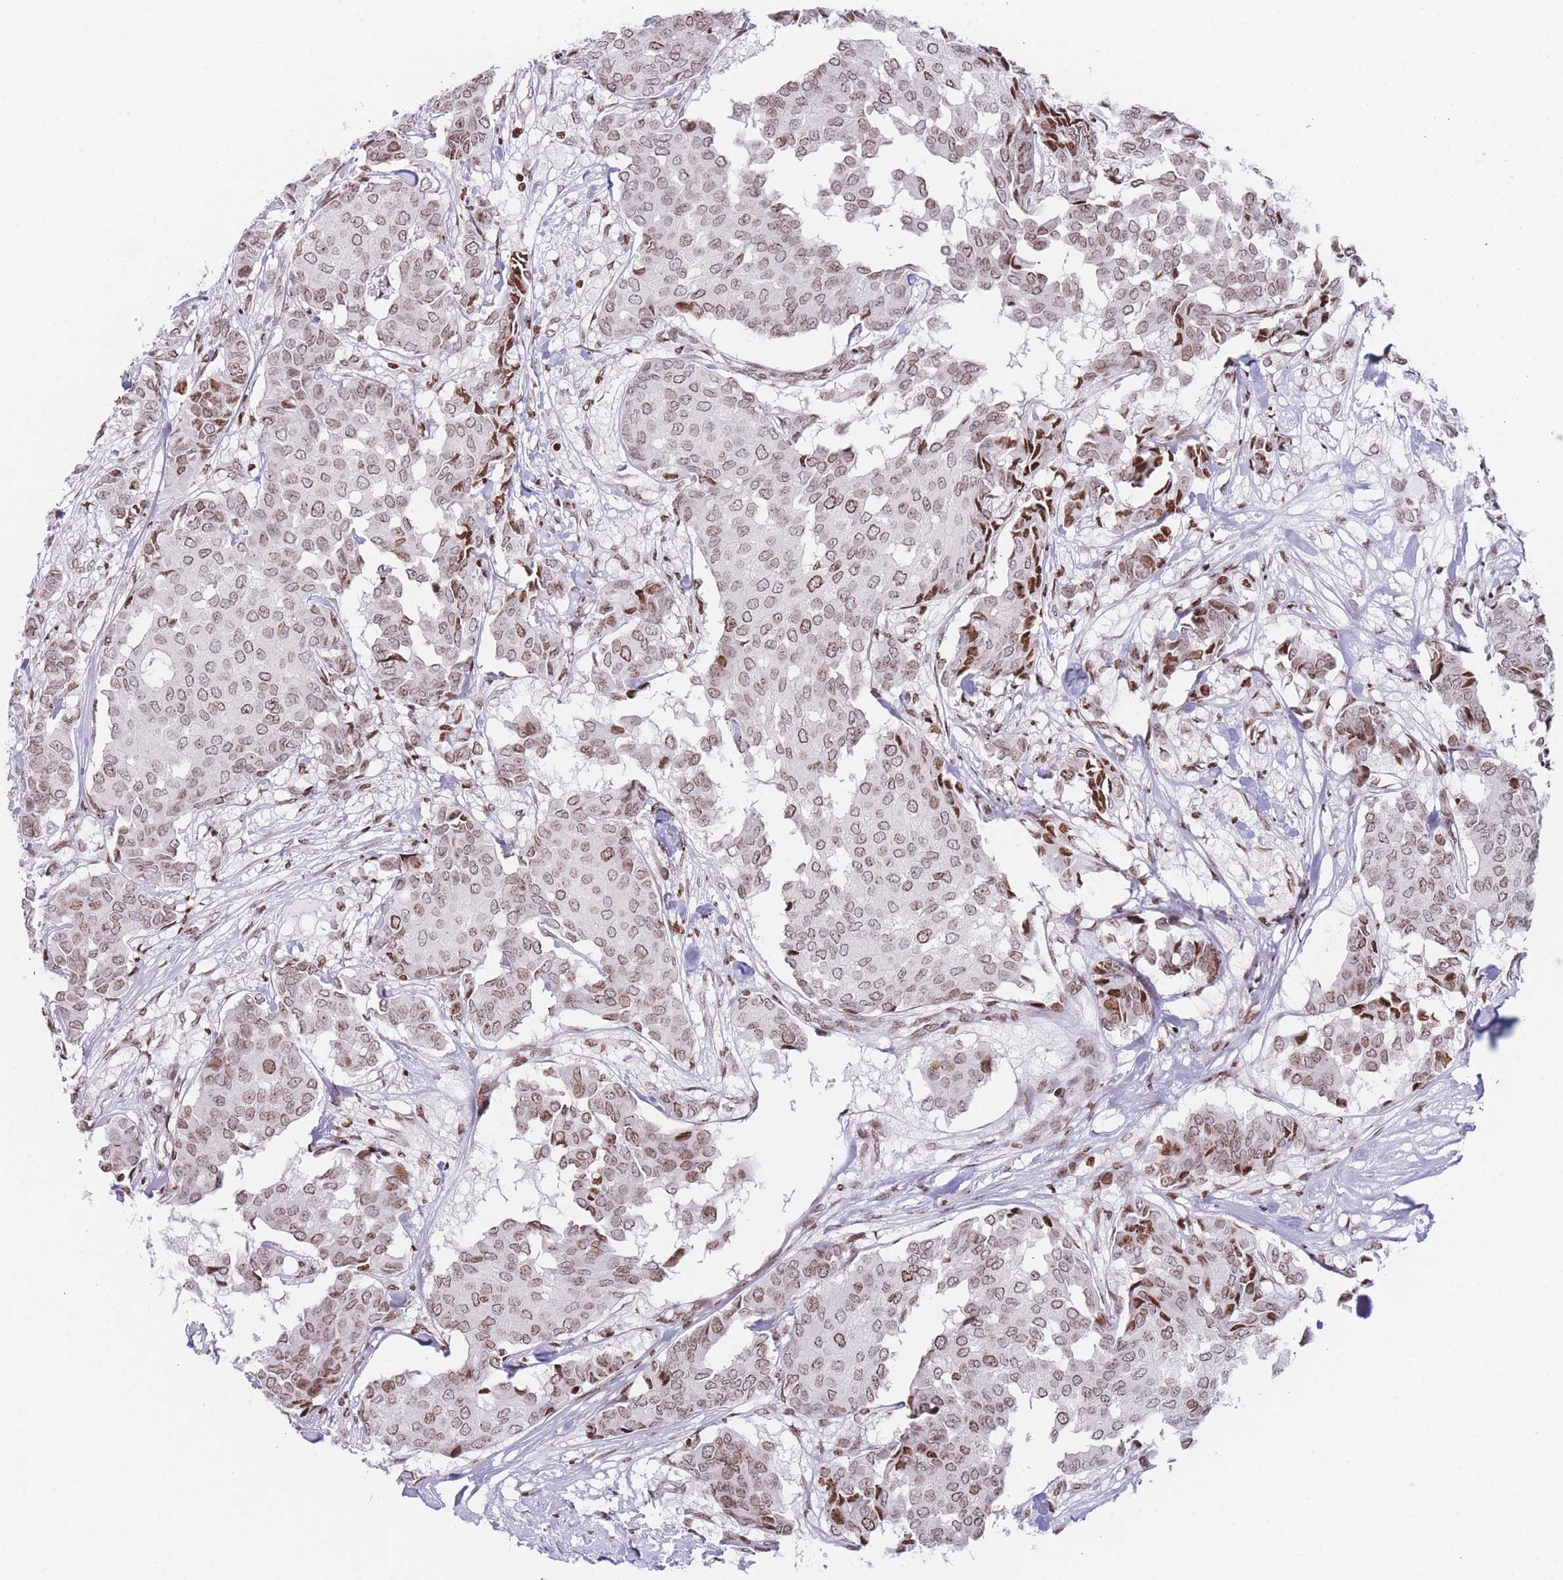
{"staining": {"intensity": "moderate", "quantity": ">75%", "location": "nuclear"}, "tissue": "breast cancer", "cell_type": "Tumor cells", "image_type": "cancer", "snomed": [{"axis": "morphology", "description": "Duct carcinoma"}, {"axis": "topography", "description": "Breast"}], "caption": "DAB (3,3'-diaminobenzidine) immunohistochemical staining of human breast invasive ductal carcinoma shows moderate nuclear protein positivity in about >75% of tumor cells. (DAB IHC with brightfield microscopy, high magnification).", "gene": "AK9", "patient": {"sex": "female", "age": 75}}